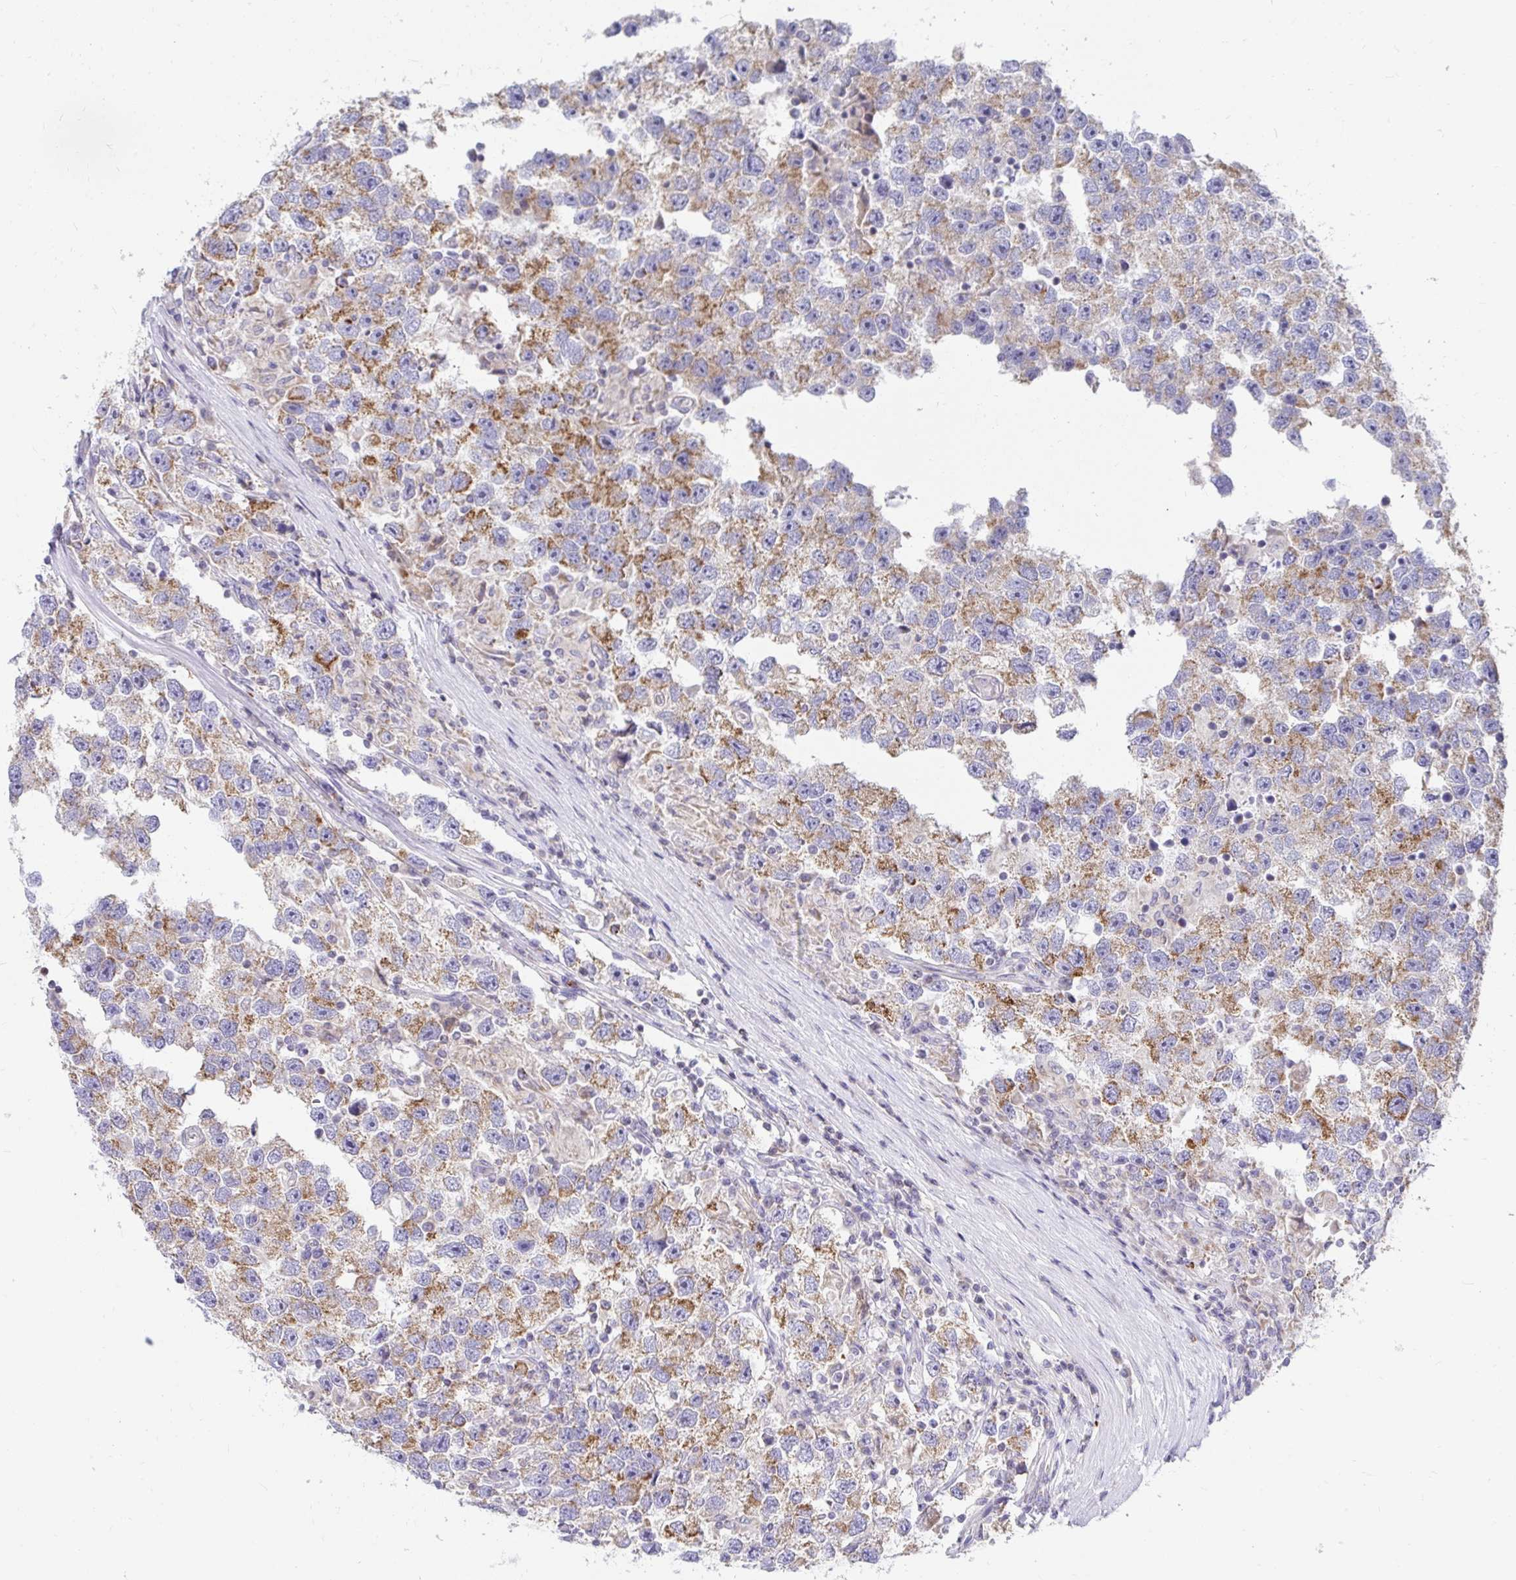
{"staining": {"intensity": "moderate", "quantity": "25%-75%", "location": "cytoplasmic/membranous"}, "tissue": "testis cancer", "cell_type": "Tumor cells", "image_type": "cancer", "snomed": [{"axis": "morphology", "description": "Seminoma, NOS"}, {"axis": "topography", "description": "Testis"}], "caption": "Testis cancer (seminoma) tissue displays moderate cytoplasmic/membranous positivity in about 25%-75% of tumor cells, visualized by immunohistochemistry. (Stains: DAB (3,3'-diaminobenzidine) in brown, nuclei in blue, Microscopy: brightfield microscopy at high magnification).", "gene": "EXOC5", "patient": {"sex": "male", "age": 26}}